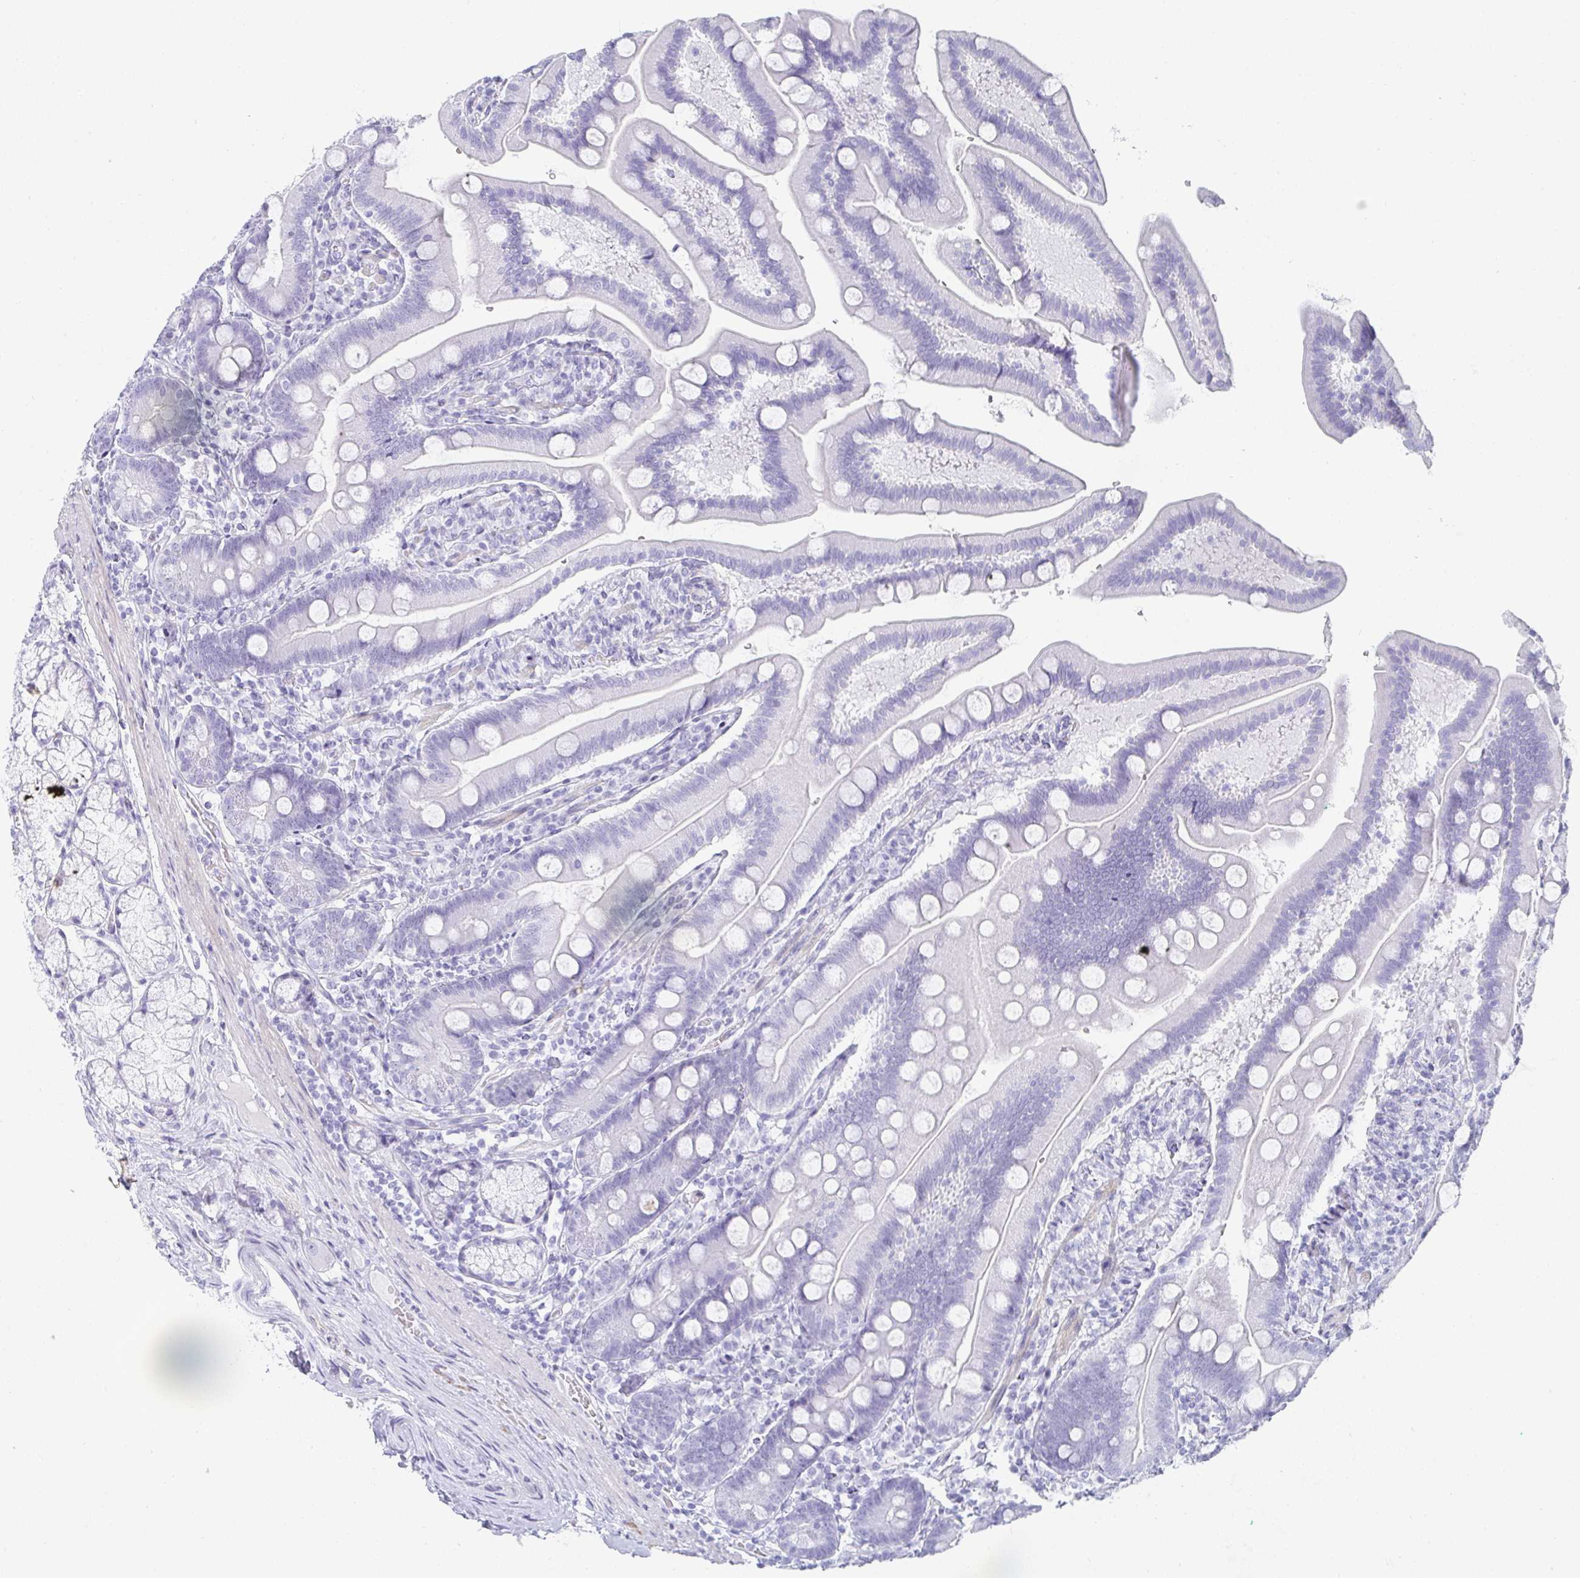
{"staining": {"intensity": "negative", "quantity": "none", "location": "none"}, "tissue": "duodenum", "cell_type": "Glandular cells", "image_type": "normal", "snomed": [{"axis": "morphology", "description": "Normal tissue, NOS"}, {"axis": "topography", "description": "Duodenum"}], "caption": "DAB immunohistochemical staining of unremarkable human duodenum shows no significant staining in glandular cells. (Brightfield microscopy of DAB (3,3'-diaminobenzidine) immunohistochemistry at high magnification).", "gene": "PRND", "patient": {"sex": "female", "age": 67}}